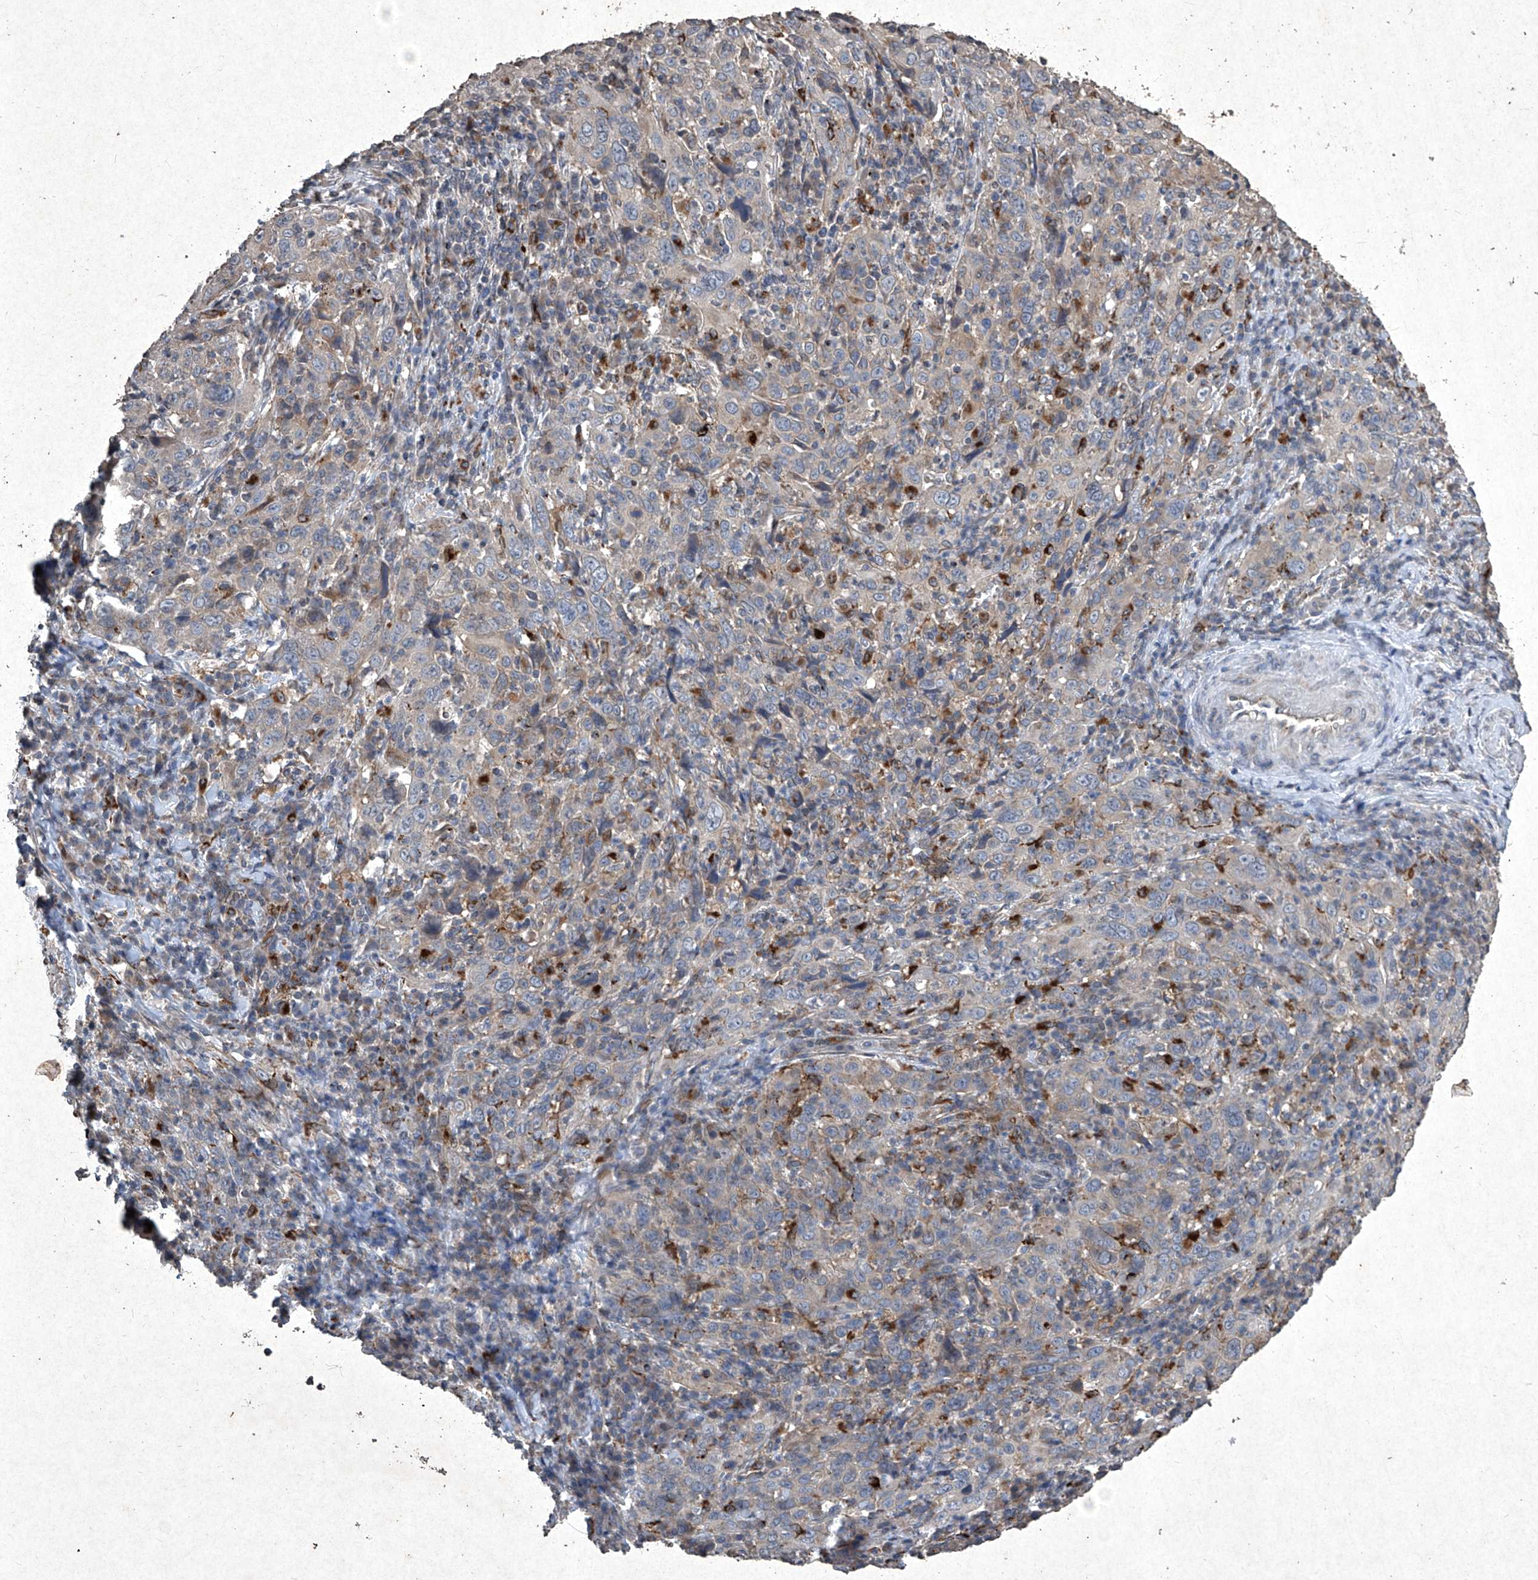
{"staining": {"intensity": "moderate", "quantity": "<25%", "location": "cytoplasmic/membranous"}, "tissue": "cervical cancer", "cell_type": "Tumor cells", "image_type": "cancer", "snomed": [{"axis": "morphology", "description": "Squamous cell carcinoma, NOS"}, {"axis": "topography", "description": "Cervix"}], "caption": "There is low levels of moderate cytoplasmic/membranous staining in tumor cells of cervical cancer, as demonstrated by immunohistochemical staining (brown color).", "gene": "MED16", "patient": {"sex": "female", "age": 46}}